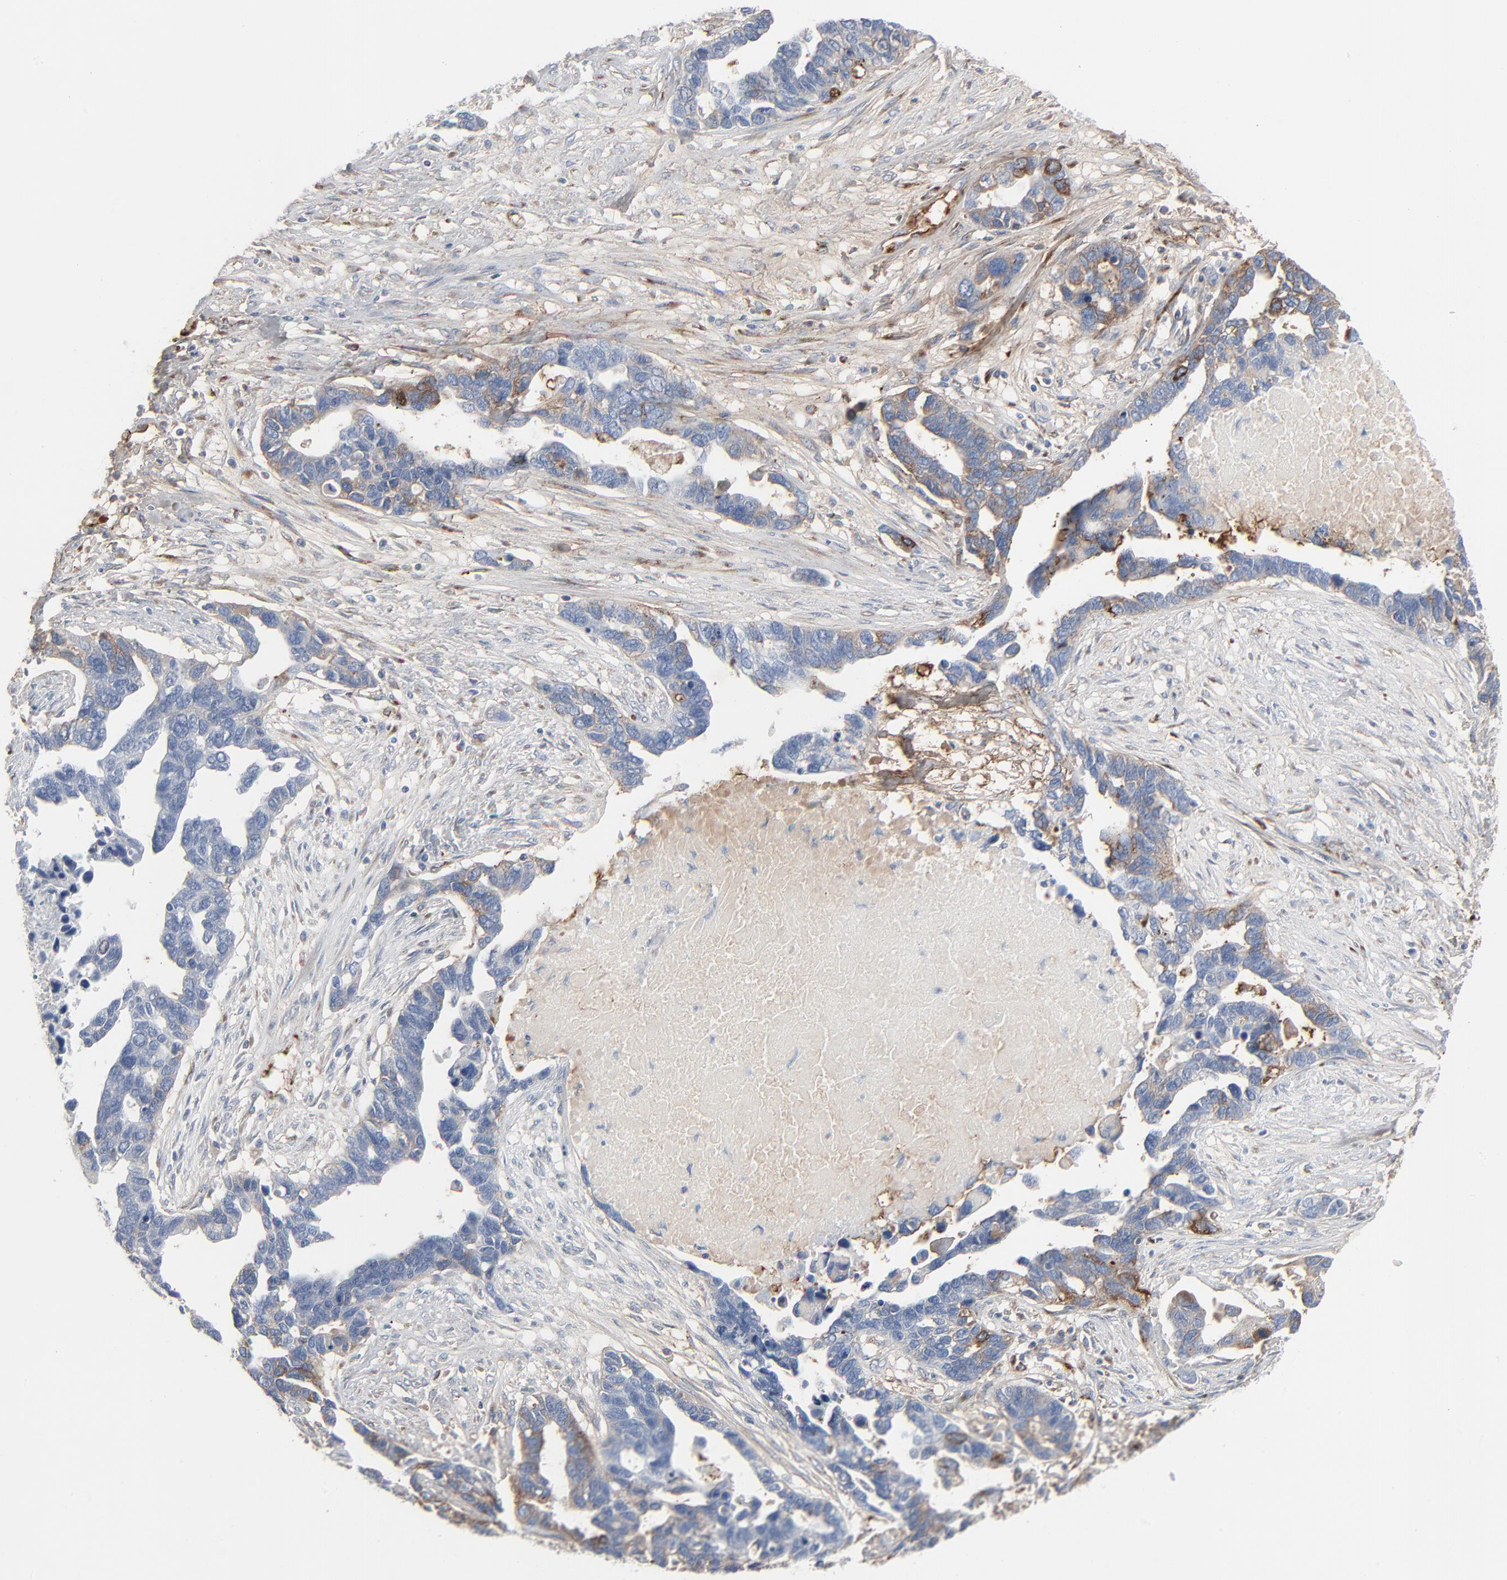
{"staining": {"intensity": "negative", "quantity": "none", "location": "none"}, "tissue": "ovarian cancer", "cell_type": "Tumor cells", "image_type": "cancer", "snomed": [{"axis": "morphology", "description": "Cystadenocarcinoma, serous, NOS"}, {"axis": "topography", "description": "Ovary"}], "caption": "IHC of human ovarian serous cystadenocarcinoma displays no staining in tumor cells. The staining was performed using DAB (3,3'-diaminobenzidine) to visualize the protein expression in brown, while the nuclei were stained in blue with hematoxylin (Magnification: 20x).", "gene": "BGN", "patient": {"sex": "female", "age": 54}}